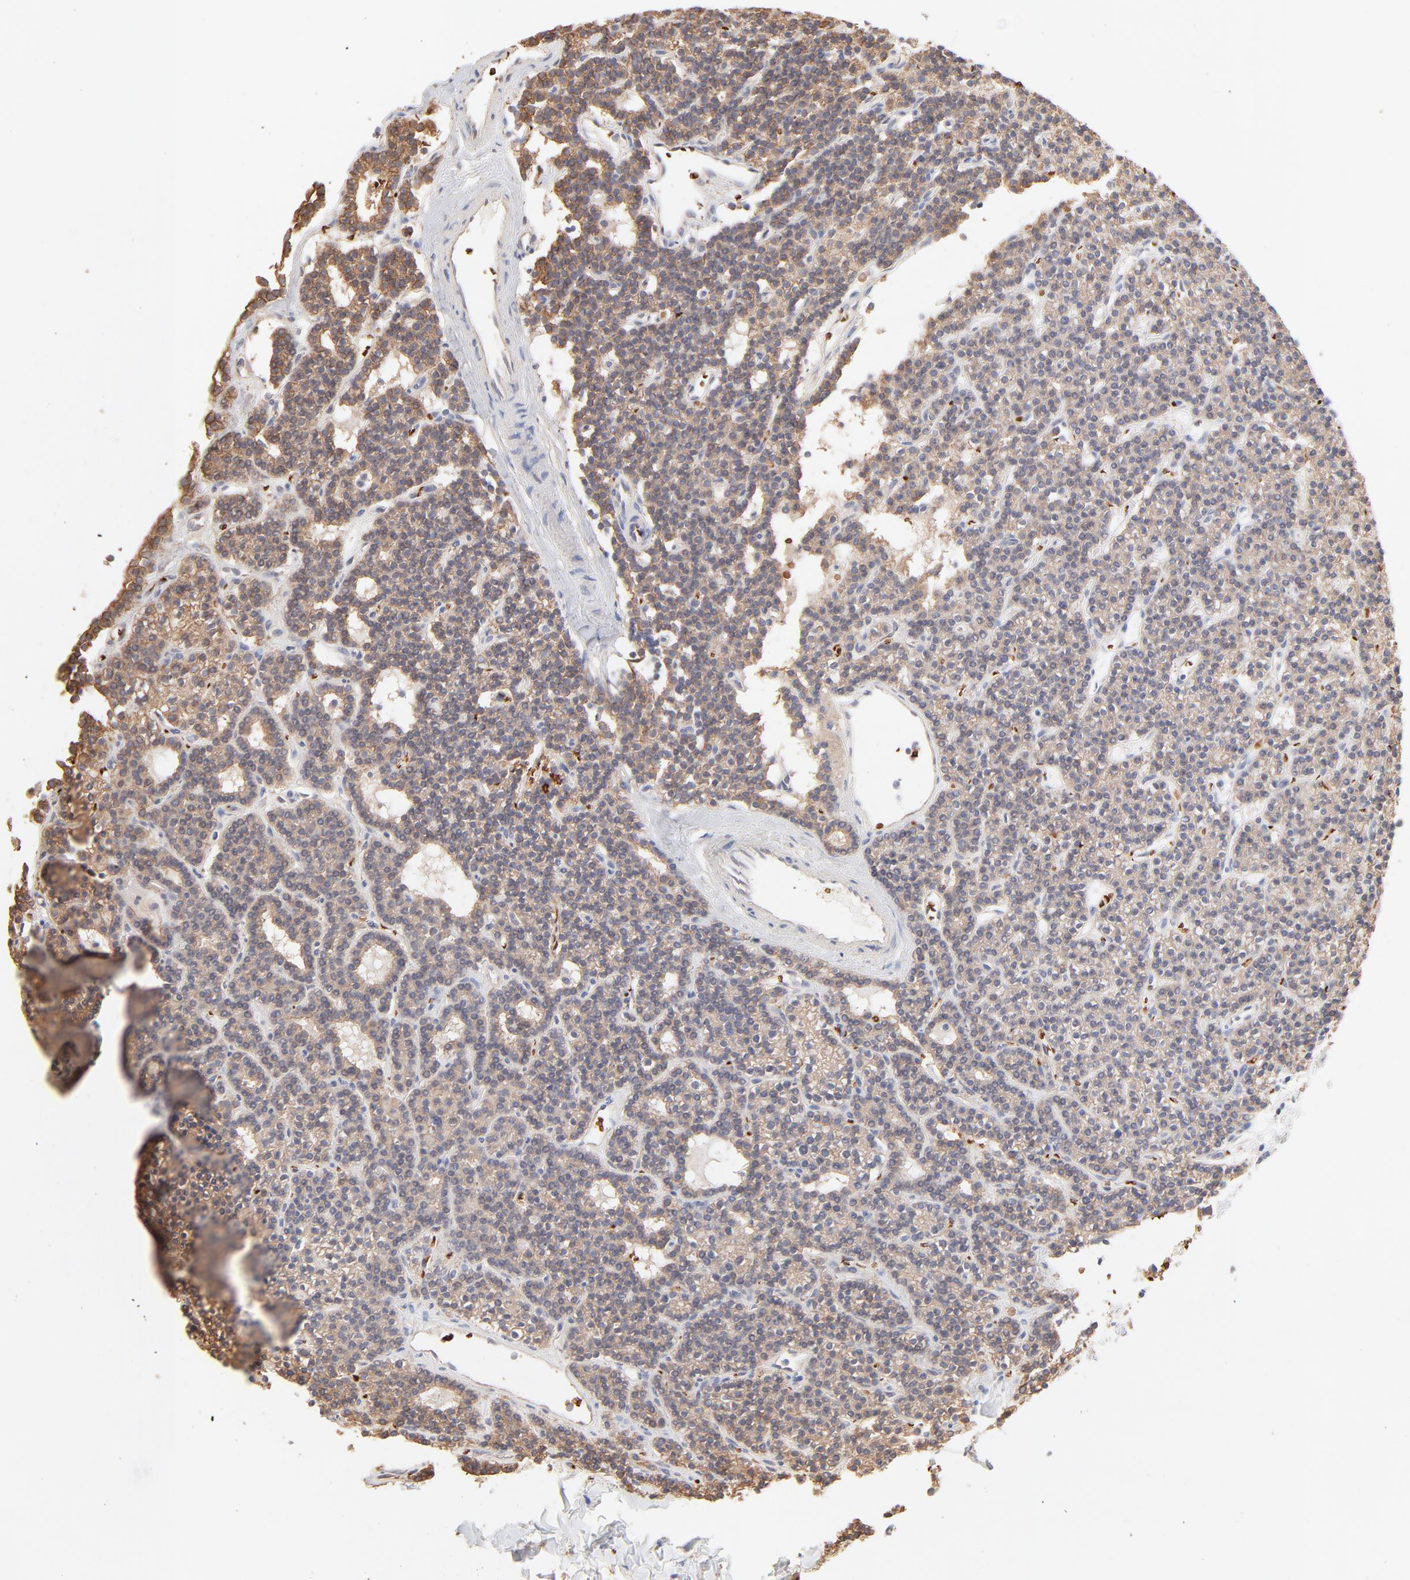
{"staining": {"intensity": "weak", "quantity": ">75%", "location": "cytoplasmic/membranous"}, "tissue": "parathyroid gland", "cell_type": "Glandular cells", "image_type": "normal", "snomed": [{"axis": "morphology", "description": "Normal tissue, NOS"}, {"axis": "topography", "description": "Parathyroid gland"}], "caption": "Immunohistochemistry (IHC) (DAB) staining of normal human parathyroid gland displays weak cytoplasmic/membranous protein staining in about >75% of glandular cells.", "gene": "SPTB", "patient": {"sex": "female", "age": 45}}